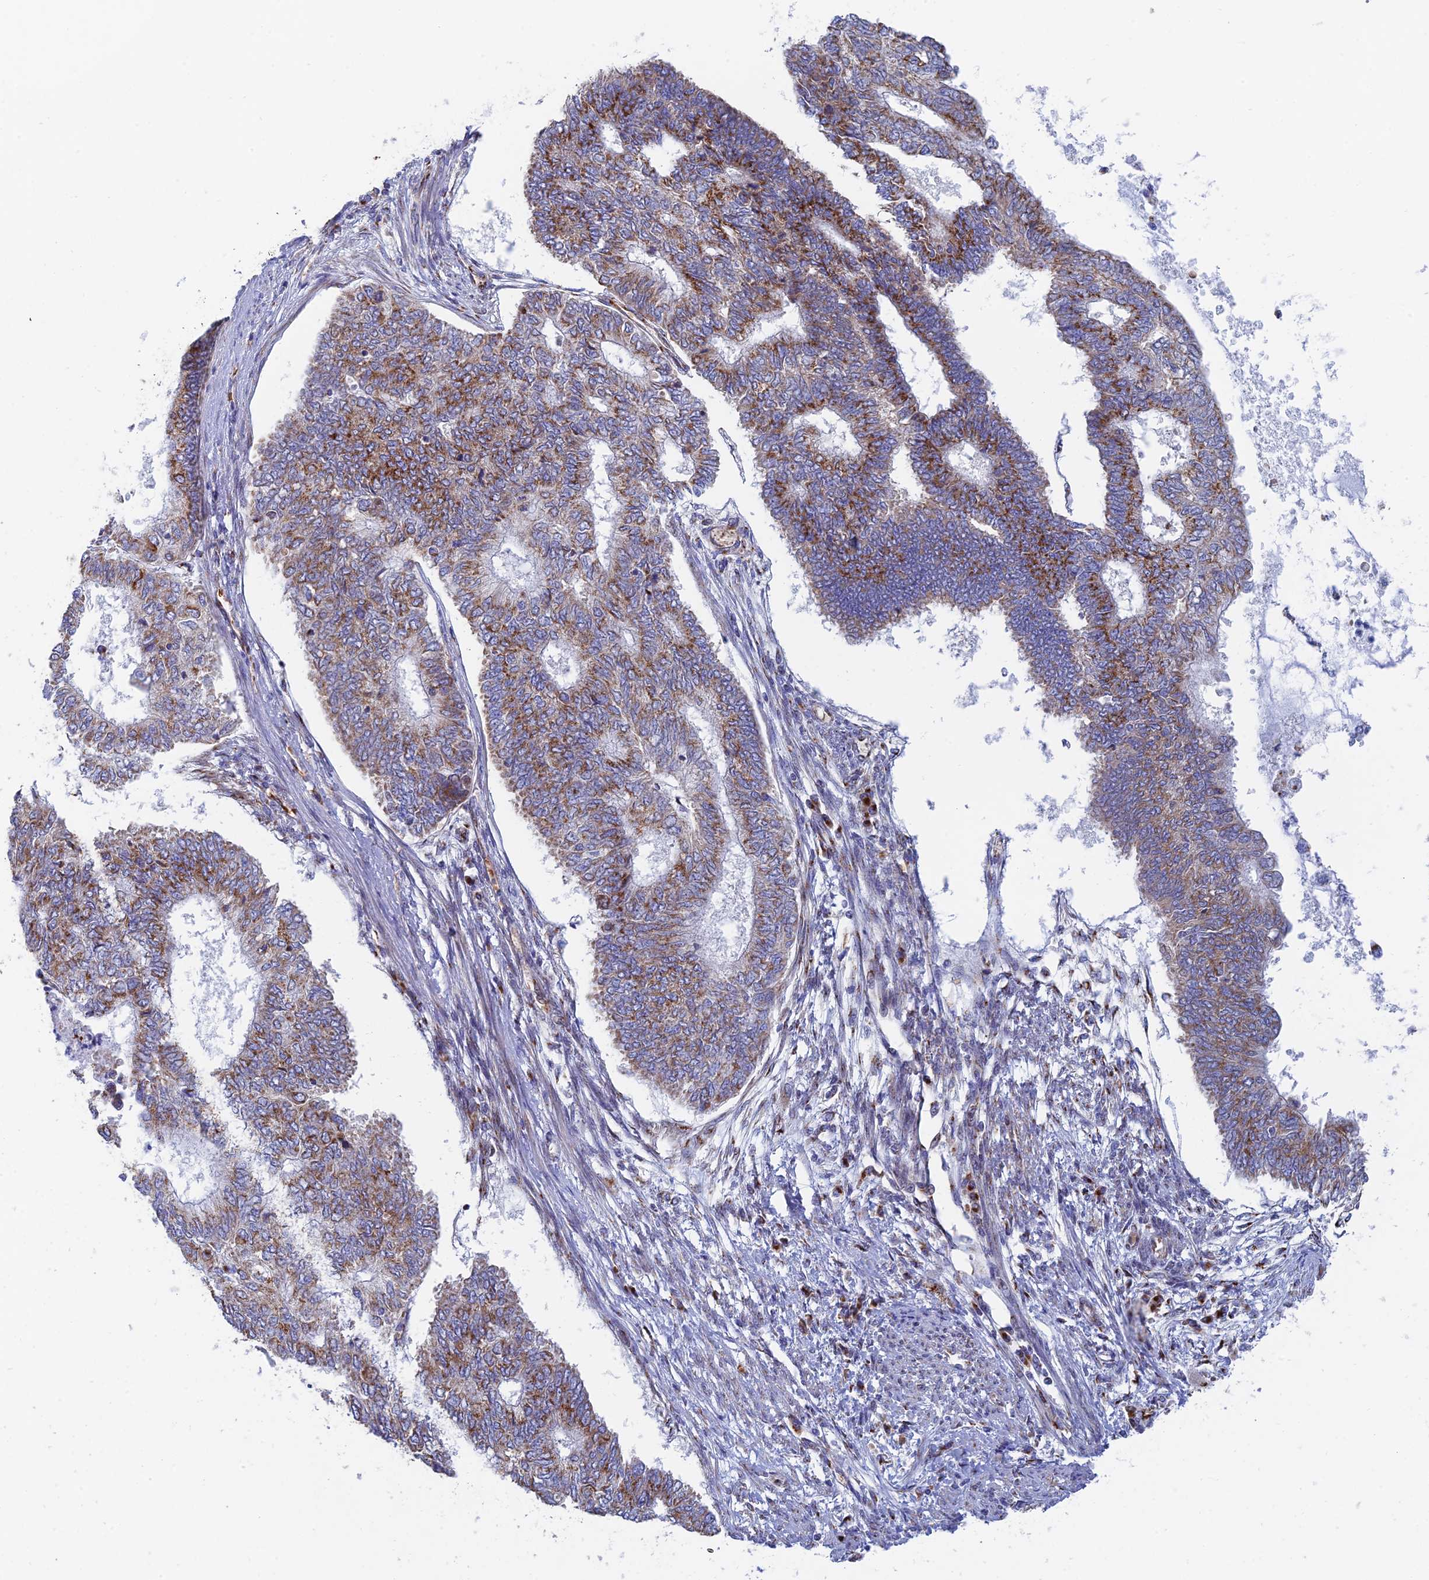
{"staining": {"intensity": "moderate", "quantity": ">75%", "location": "cytoplasmic/membranous"}, "tissue": "endometrial cancer", "cell_type": "Tumor cells", "image_type": "cancer", "snomed": [{"axis": "morphology", "description": "Adenocarcinoma, NOS"}, {"axis": "topography", "description": "Endometrium"}], "caption": "Immunohistochemical staining of human endometrial adenocarcinoma shows medium levels of moderate cytoplasmic/membranous protein expression in about >75% of tumor cells. Using DAB (brown) and hematoxylin (blue) stains, captured at high magnification using brightfield microscopy.", "gene": "HS2ST1", "patient": {"sex": "female", "age": 68}}